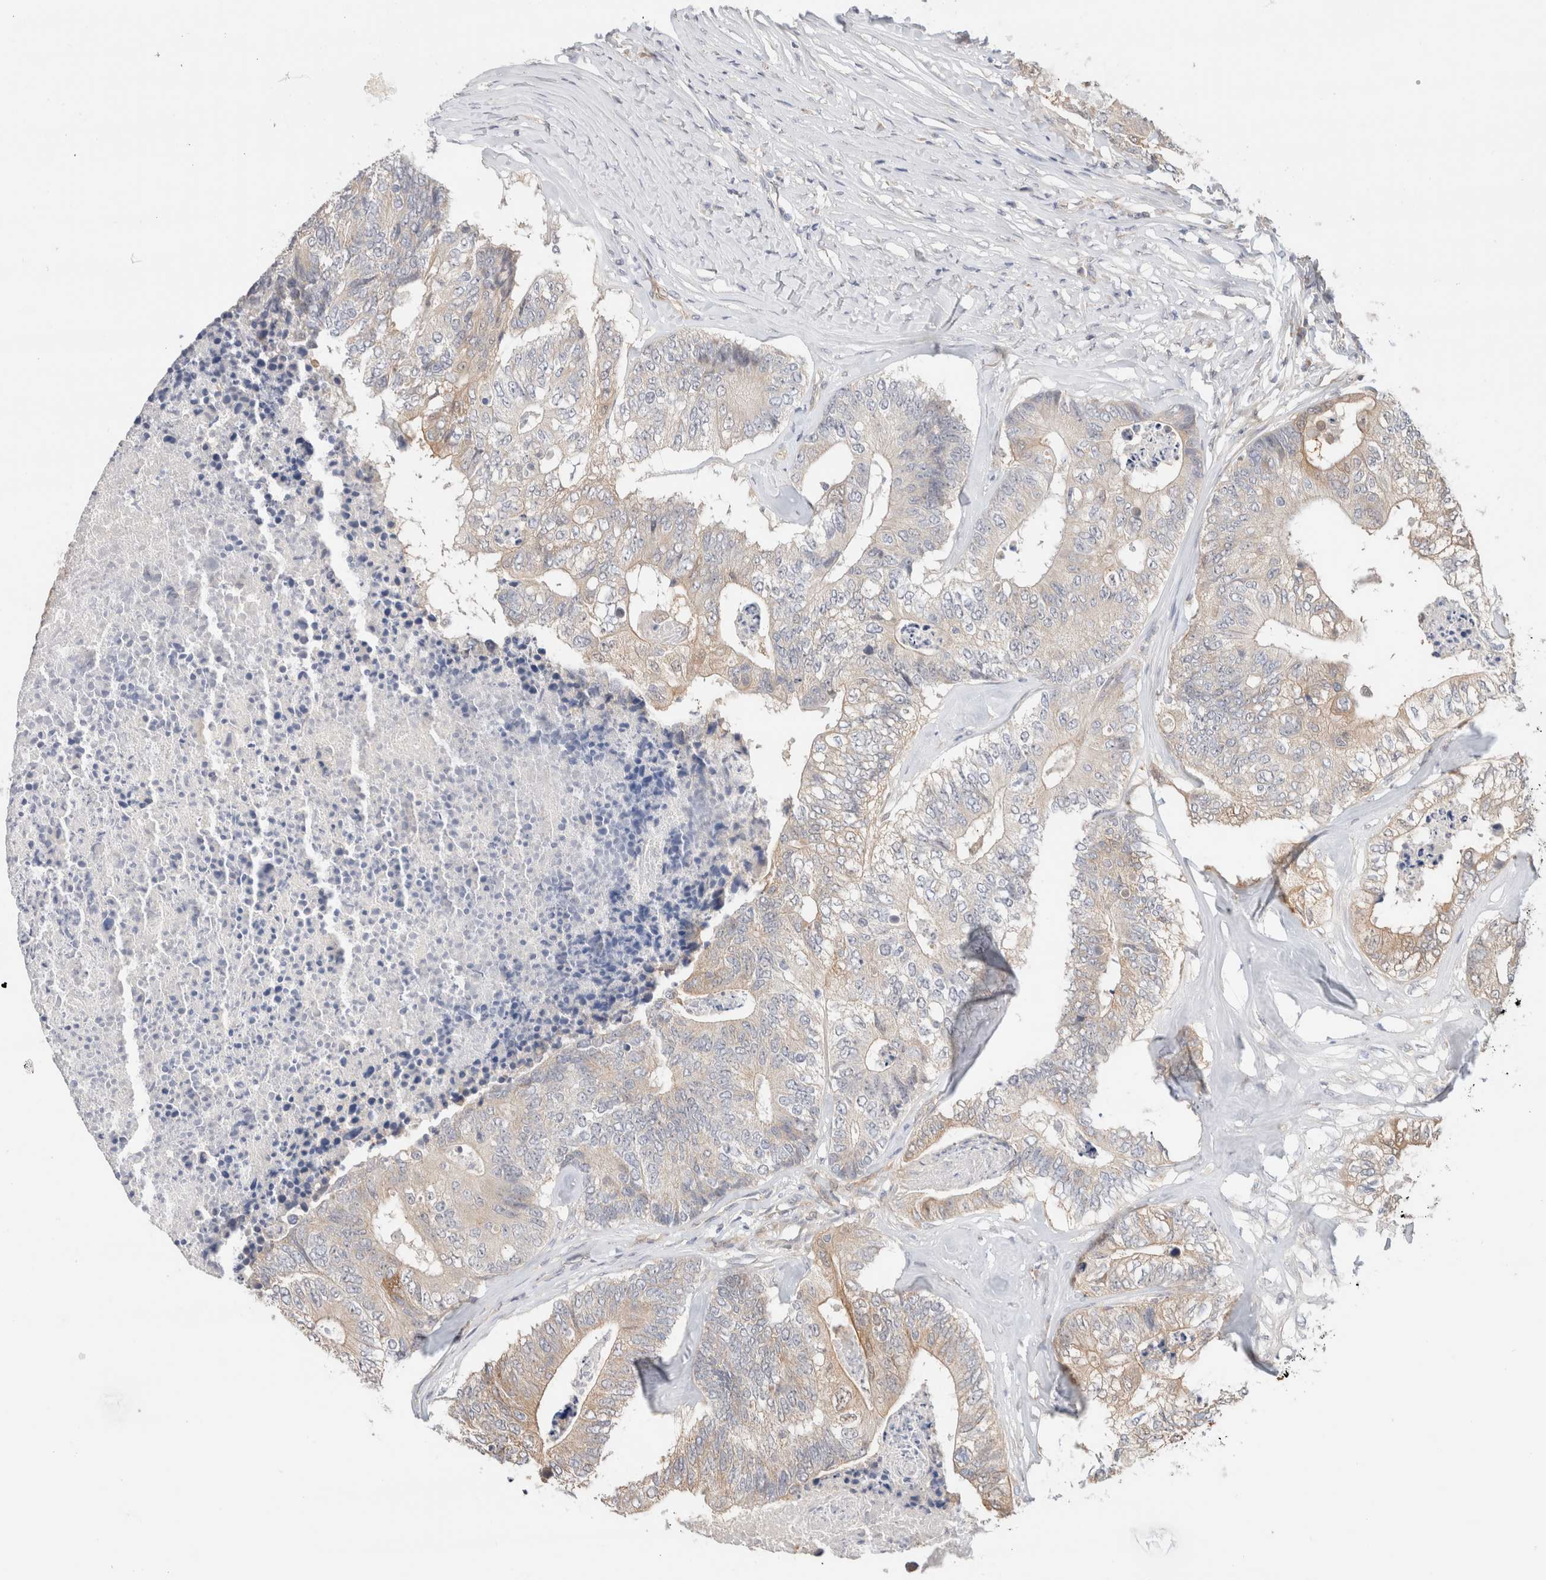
{"staining": {"intensity": "moderate", "quantity": "<25%", "location": "cytoplasmic/membranous"}, "tissue": "colorectal cancer", "cell_type": "Tumor cells", "image_type": "cancer", "snomed": [{"axis": "morphology", "description": "Adenocarcinoma, NOS"}, {"axis": "topography", "description": "Colon"}], "caption": "Colorectal cancer stained for a protein (brown) exhibits moderate cytoplasmic/membranous positive expression in about <25% of tumor cells.", "gene": "CA13", "patient": {"sex": "female", "age": 67}}